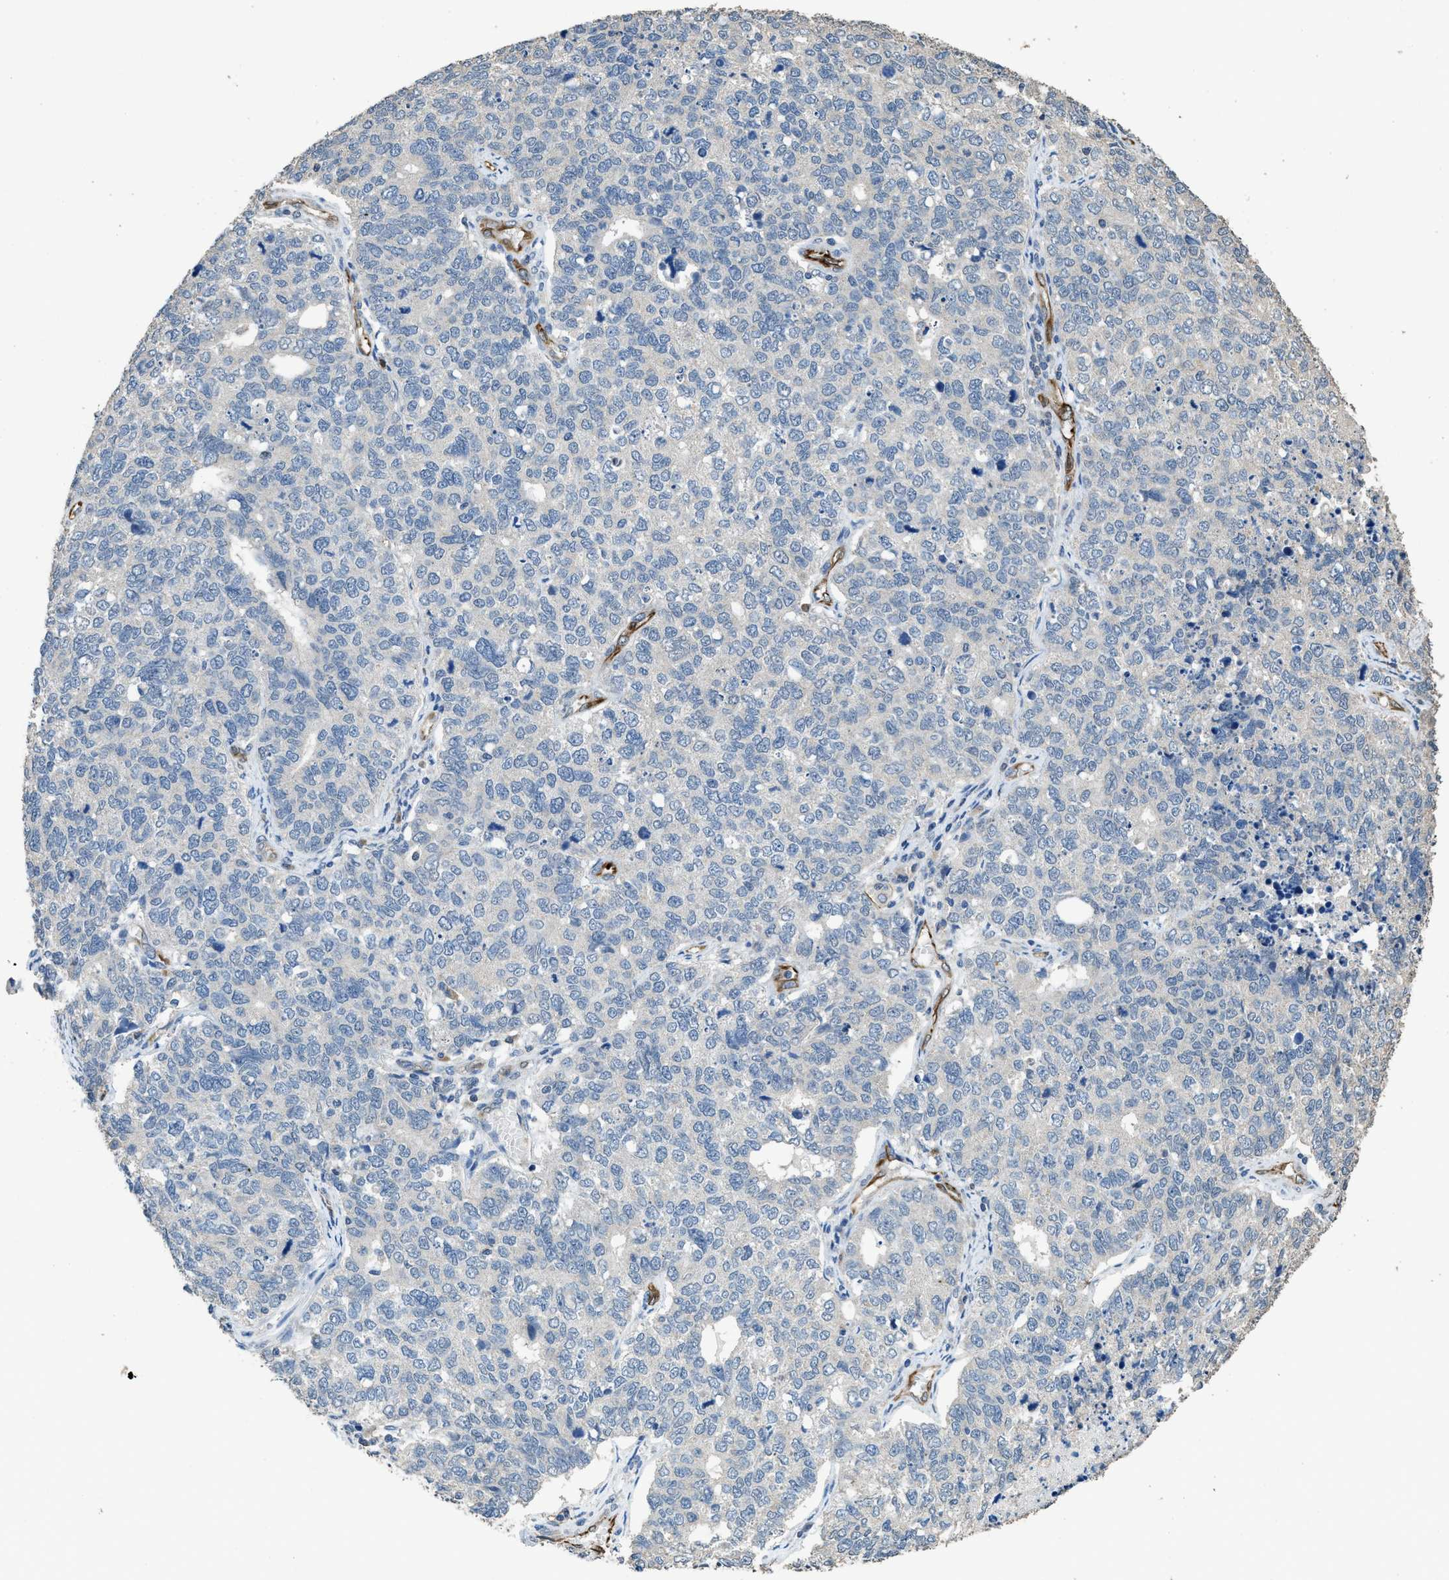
{"staining": {"intensity": "negative", "quantity": "none", "location": "none"}, "tissue": "cervical cancer", "cell_type": "Tumor cells", "image_type": "cancer", "snomed": [{"axis": "morphology", "description": "Squamous cell carcinoma, NOS"}, {"axis": "topography", "description": "Cervix"}], "caption": "High magnification brightfield microscopy of squamous cell carcinoma (cervical) stained with DAB (brown) and counterstained with hematoxylin (blue): tumor cells show no significant positivity.", "gene": "SYNM", "patient": {"sex": "female", "age": 63}}